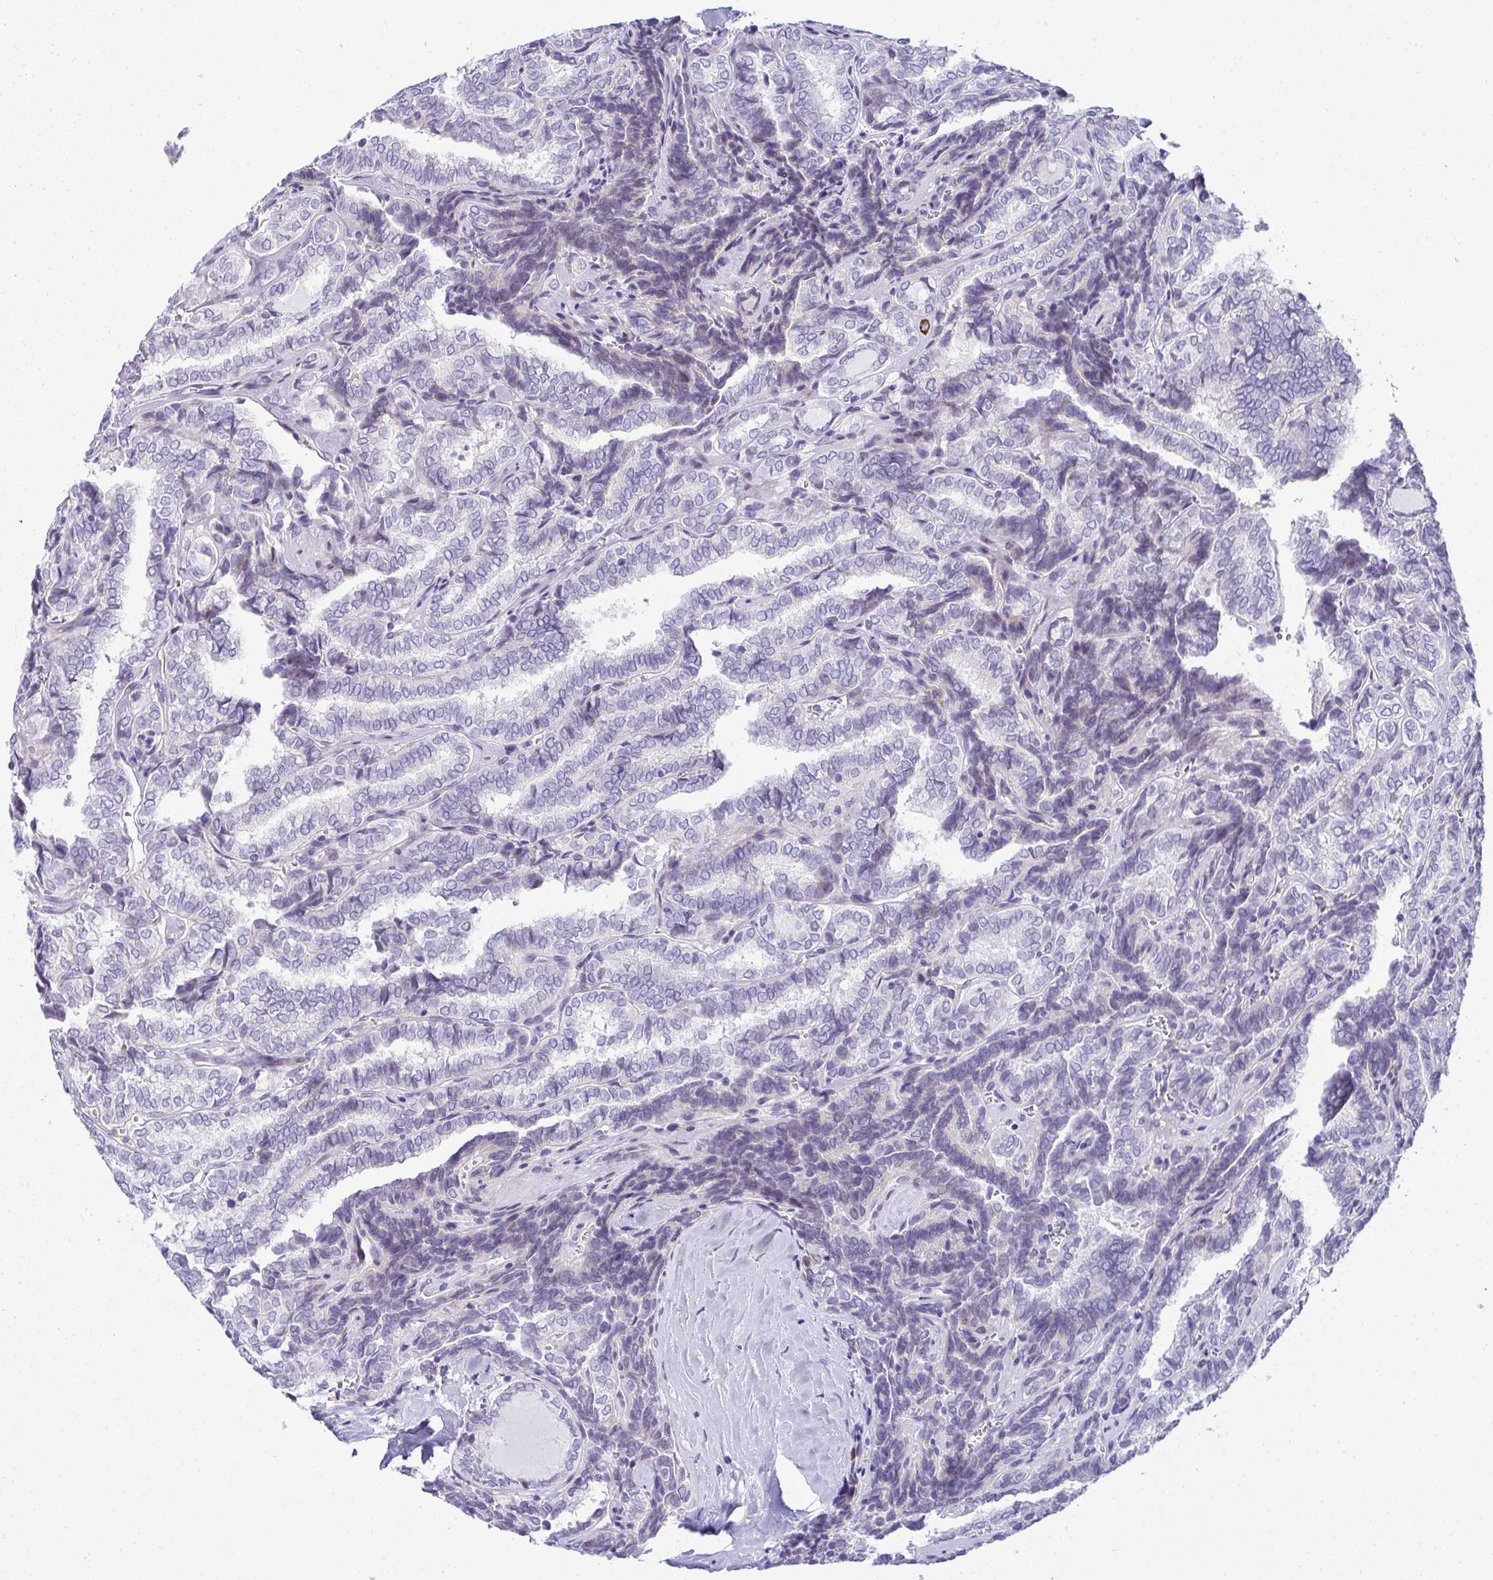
{"staining": {"intensity": "negative", "quantity": "none", "location": "none"}, "tissue": "thyroid cancer", "cell_type": "Tumor cells", "image_type": "cancer", "snomed": [{"axis": "morphology", "description": "Papillary adenocarcinoma, NOS"}, {"axis": "topography", "description": "Thyroid gland"}], "caption": "Protein analysis of thyroid papillary adenocarcinoma exhibits no significant positivity in tumor cells.", "gene": "AK5", "patient": {"sex": "female", "age": 30}}